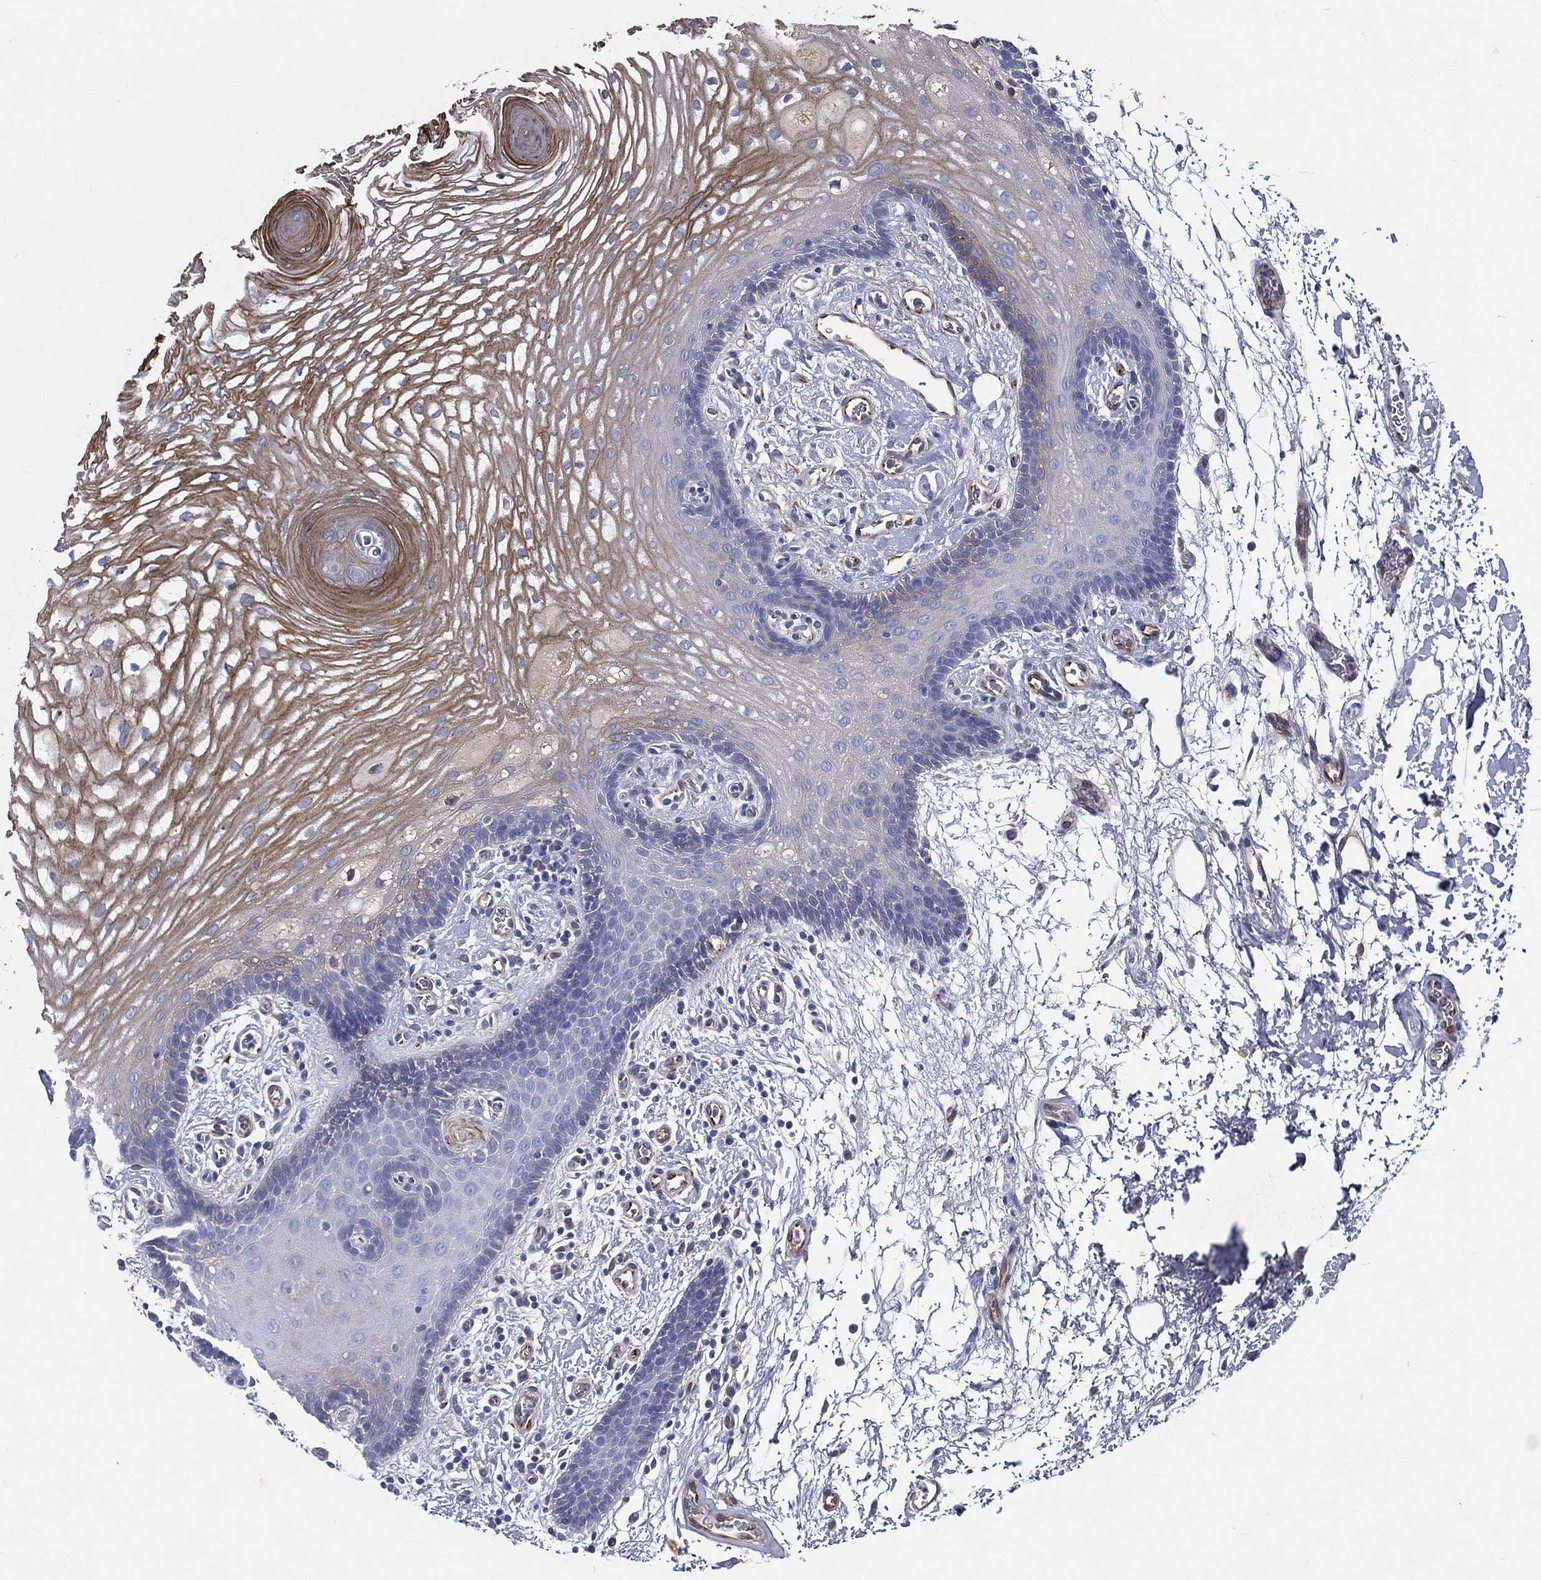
{"staining": {"intensity": "moderate", "quantity": "25%-75%", "location": "cytoplasmic/membranous"}, "tissue": "oral mucosa", "cell_type": "Squamous epithelial cells", "image_type": "normal", "snomed": [{"axis": "morphology", "description": "Normal tissue, NOS"}, {"axis": "topography", "description": "Oral tissue"}, {"axis": "topography", "description": "Head-Neck"}], "caption": "A brown stain labels moderate cytoplasmic/membranous expression of a protein in squamous epithelial cells of benign oral mucosa. Nuclei are stained in blue.", "gene": "TMPRSS11D", "patient": {"sex": "male", "age": 65}}